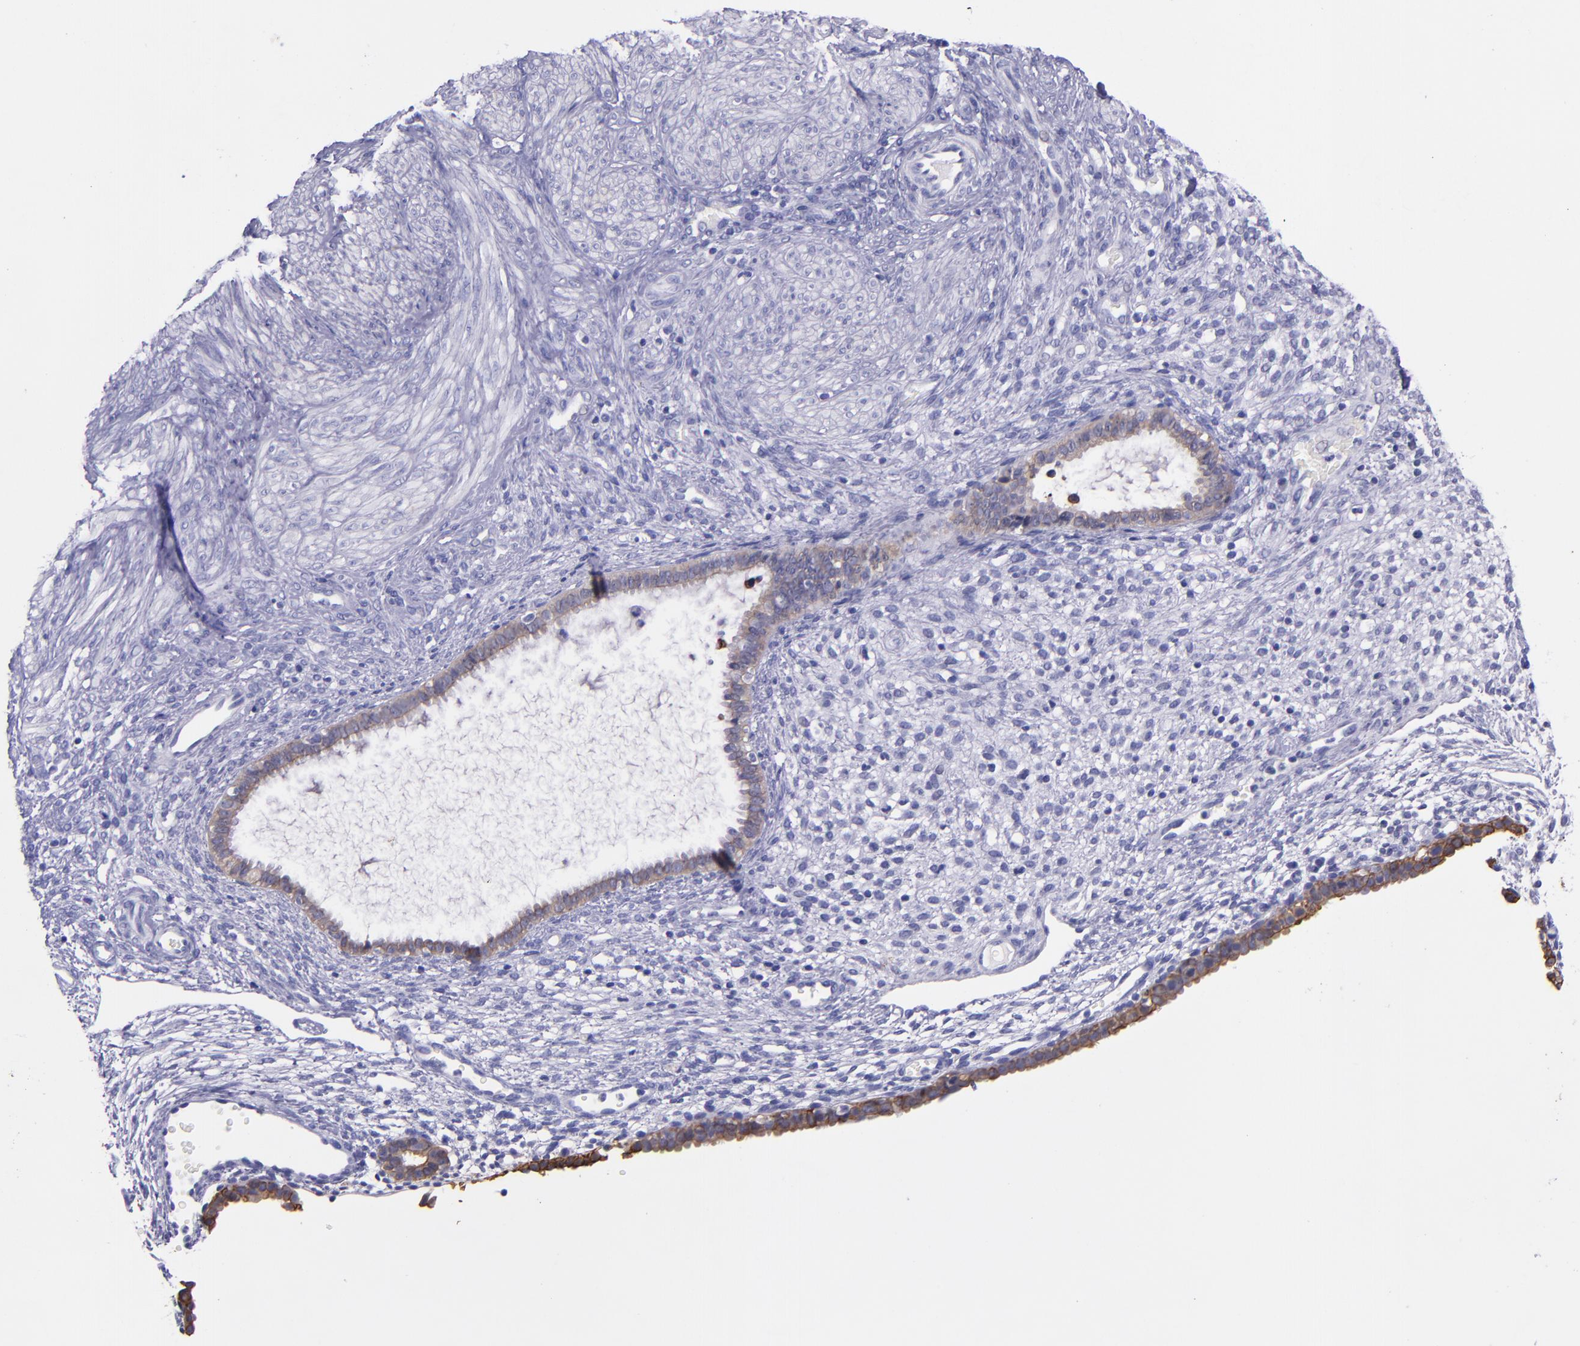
{"staining": {"intensity": "negative", "quantity": "none", "location": "none"}, "tissue": "endometrium", "cell_type": "Cells in endometrial stroma", "image_type": "normal", "snomed": [{"axis": "morphology", "description": "Normal tissue, NOS"}, {"axis": "topography", "description": "Endometrium"}], "caption": "An immunohistochemistry (IHC) photomicrograph of benign endometrium is shown. There is no staining in cells in endometrial stroma of endometrium. (DAB (3,3'-diaminobenzidine) IHC visualized using brightfield microscopy, high magnification).", "gene": "KRT4", "patient": {"sex": "female", "age": 72}}